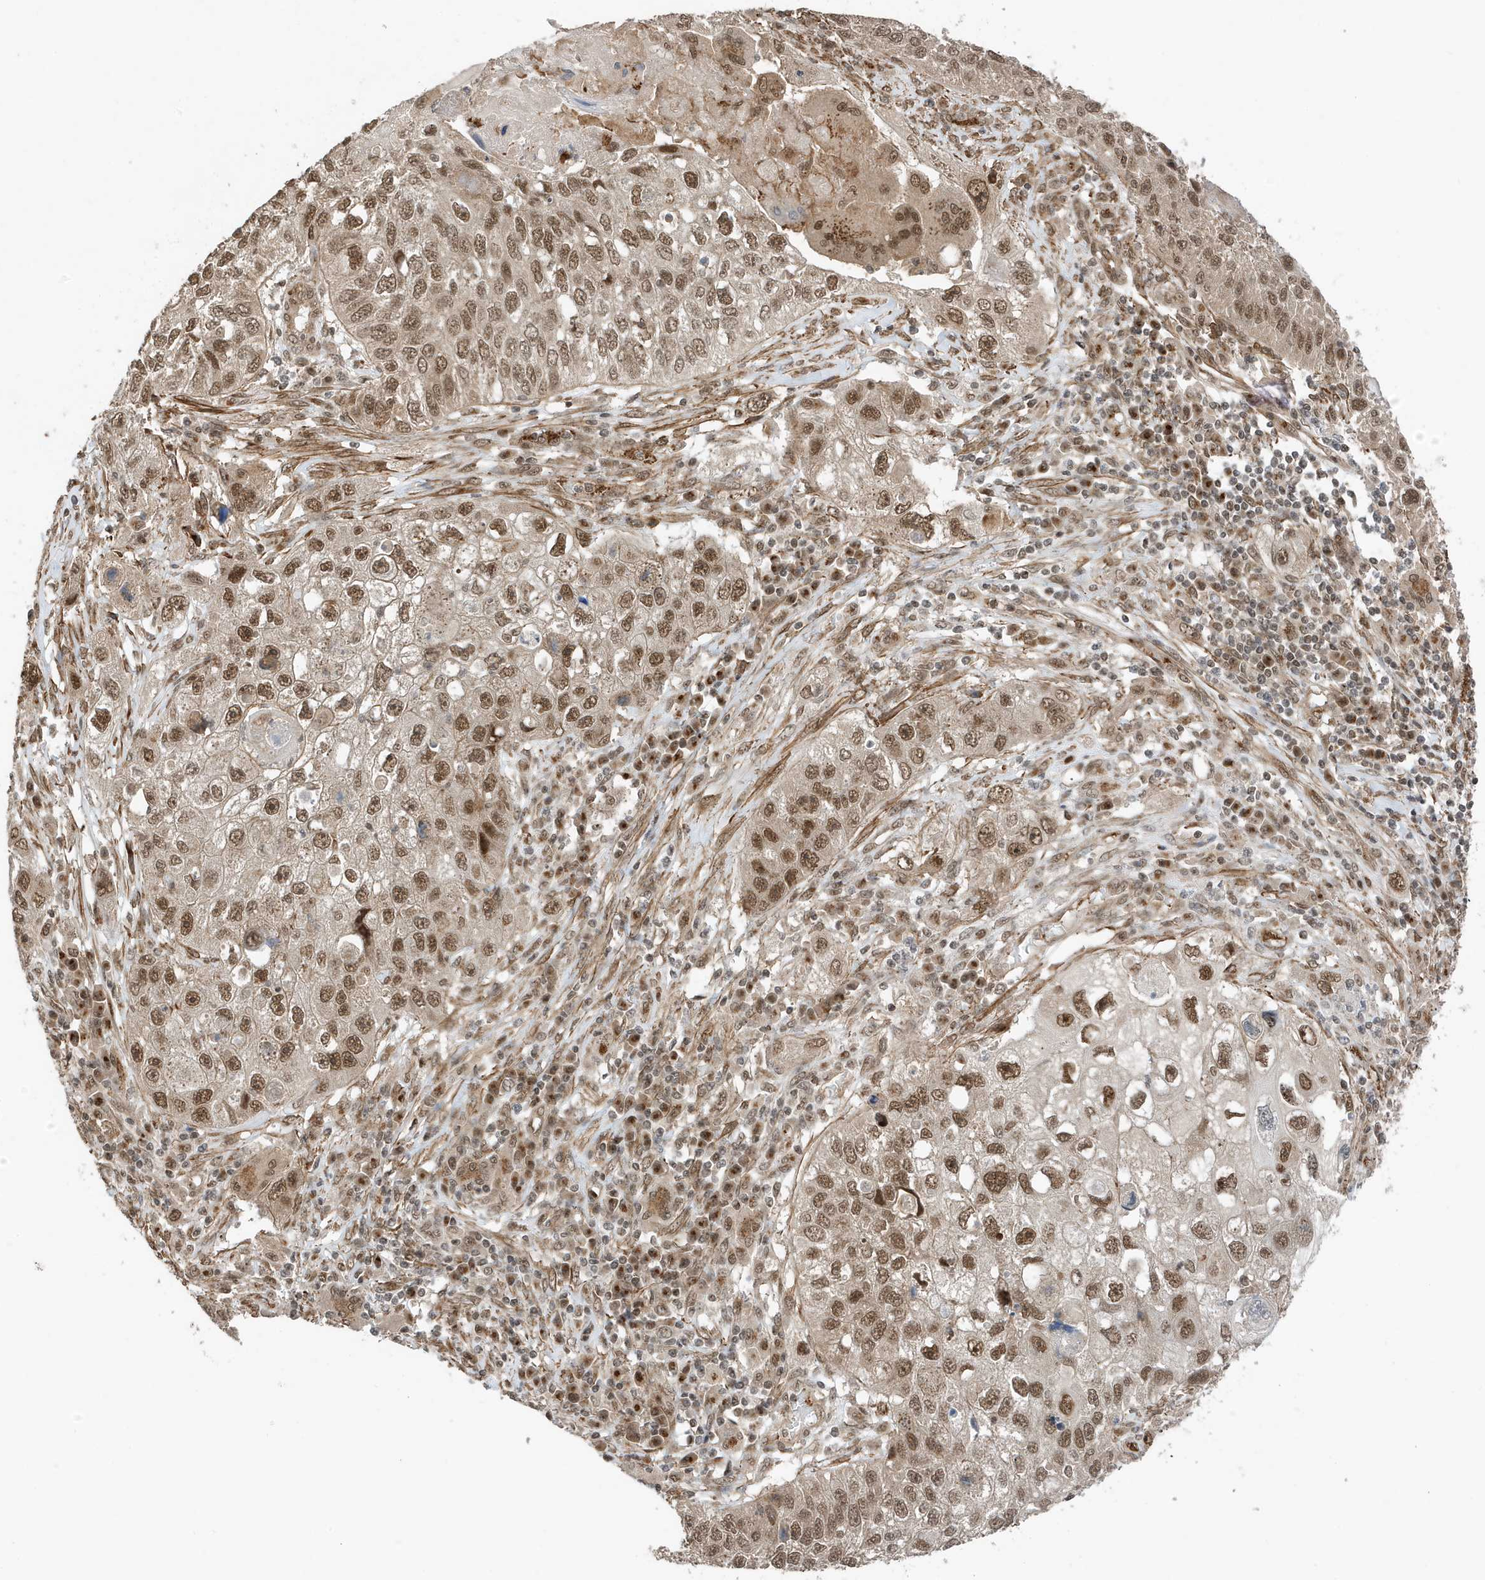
{"staining": {"intensity": "moderate", "quantity": ">75%", "location": "nuclear"}, "tissue": "lung cancer", "cell_type": "Tumor cells", "image_type": "cancer", "snomed": [{"axis": "morphology", "description": "Squamous cell carcinoma, NOS"}, {"axis": "topography", "description": "Lung"}], "caption": "Lung cancer (squamous cell carcinoma) stained with IHC shows moderate nuclear expression in about >75% of tumor cells. Nuclei are stained in blue.", "gene": "MAST3", "patient": {"sex": "male", "age": 61}}